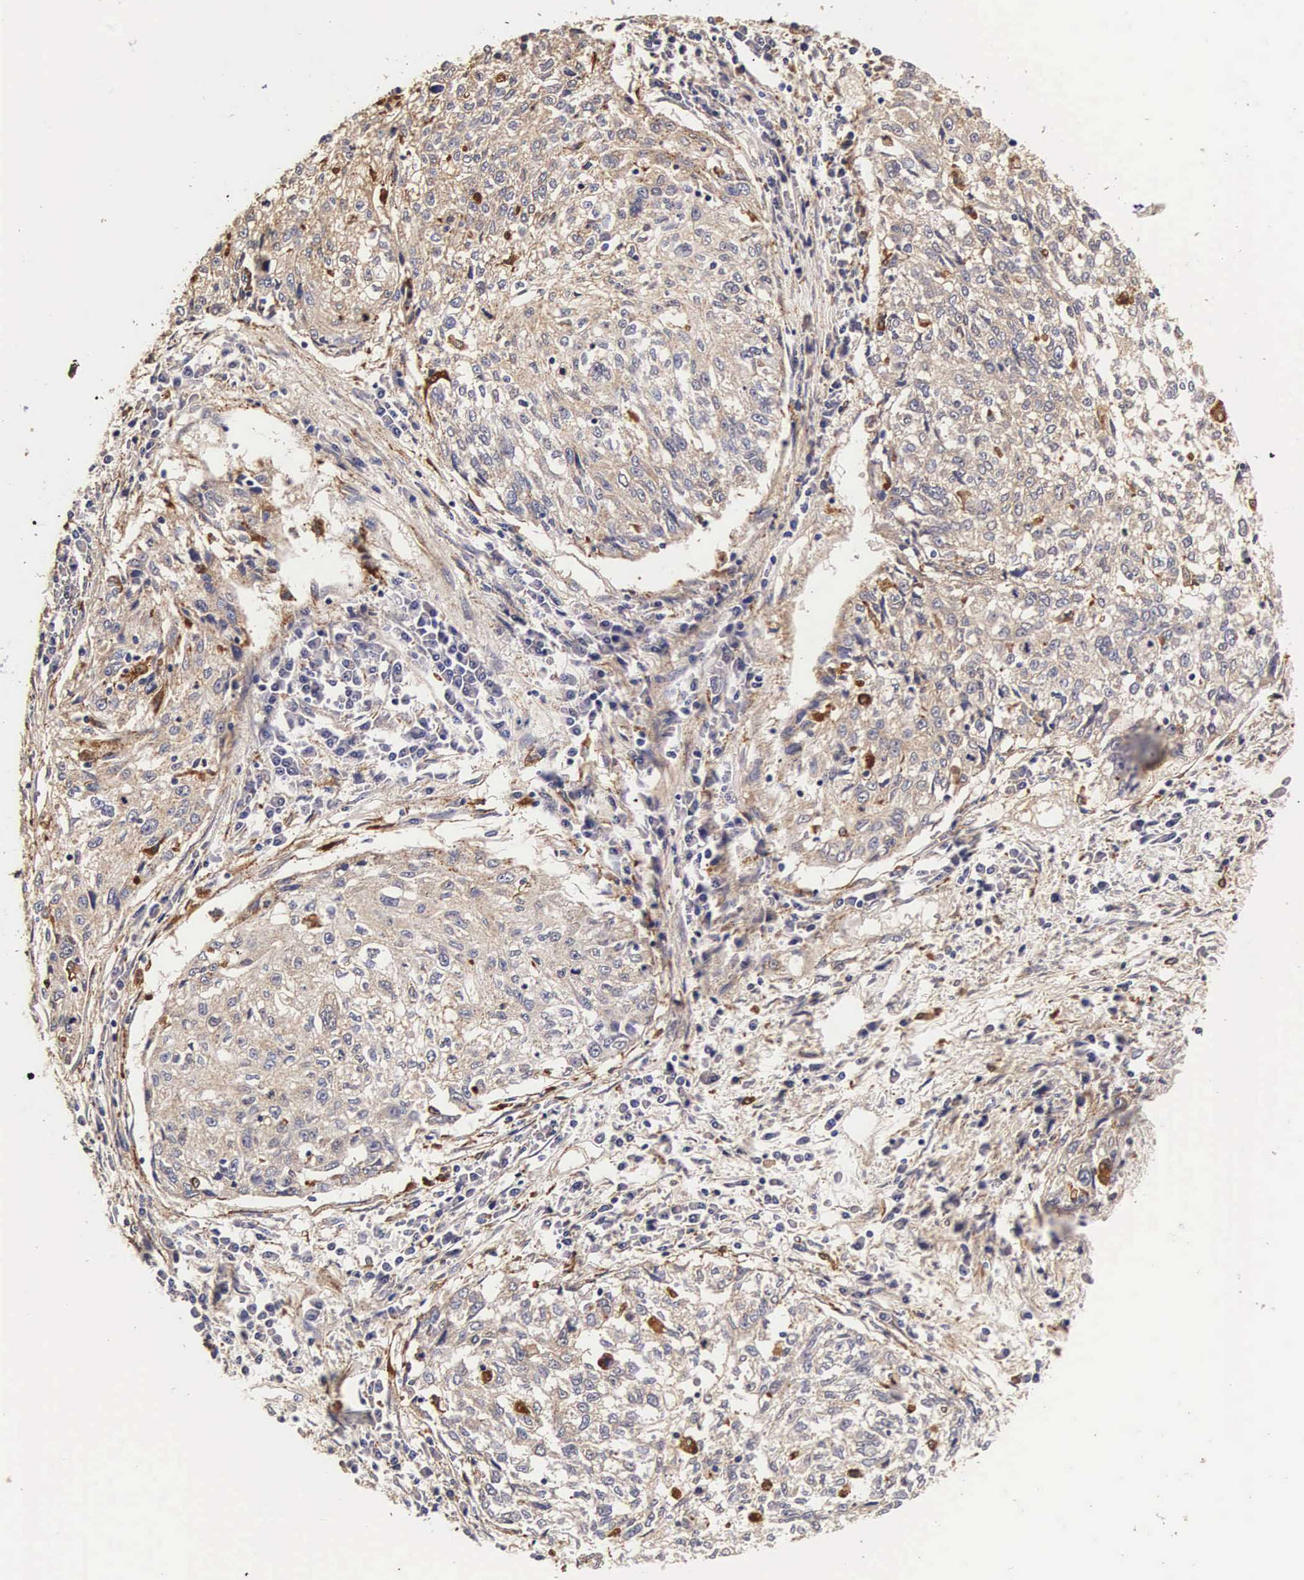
{"staining": {"intensity": "weak", "quantity": "25%-75%", "location": "cytoplasmic/membranous"}, "tissue": "cervical cancer", "cell_type": "Tumor cells", "image_type": "cancer", "snomed": [{"axis": "morphology", "description": "Squamous cell carcinoma, NOS"}, {"axis": "topography", "description": "Cervix"}], "caption": "Cervical cancer stained with DAB immunohistochemistry reveals low levels of weak cytoplasmic/membranous expression in about 25%-75% of tumor cells.", "gene": "CTSB", "patient": {"sex": "female", "age": 57}}